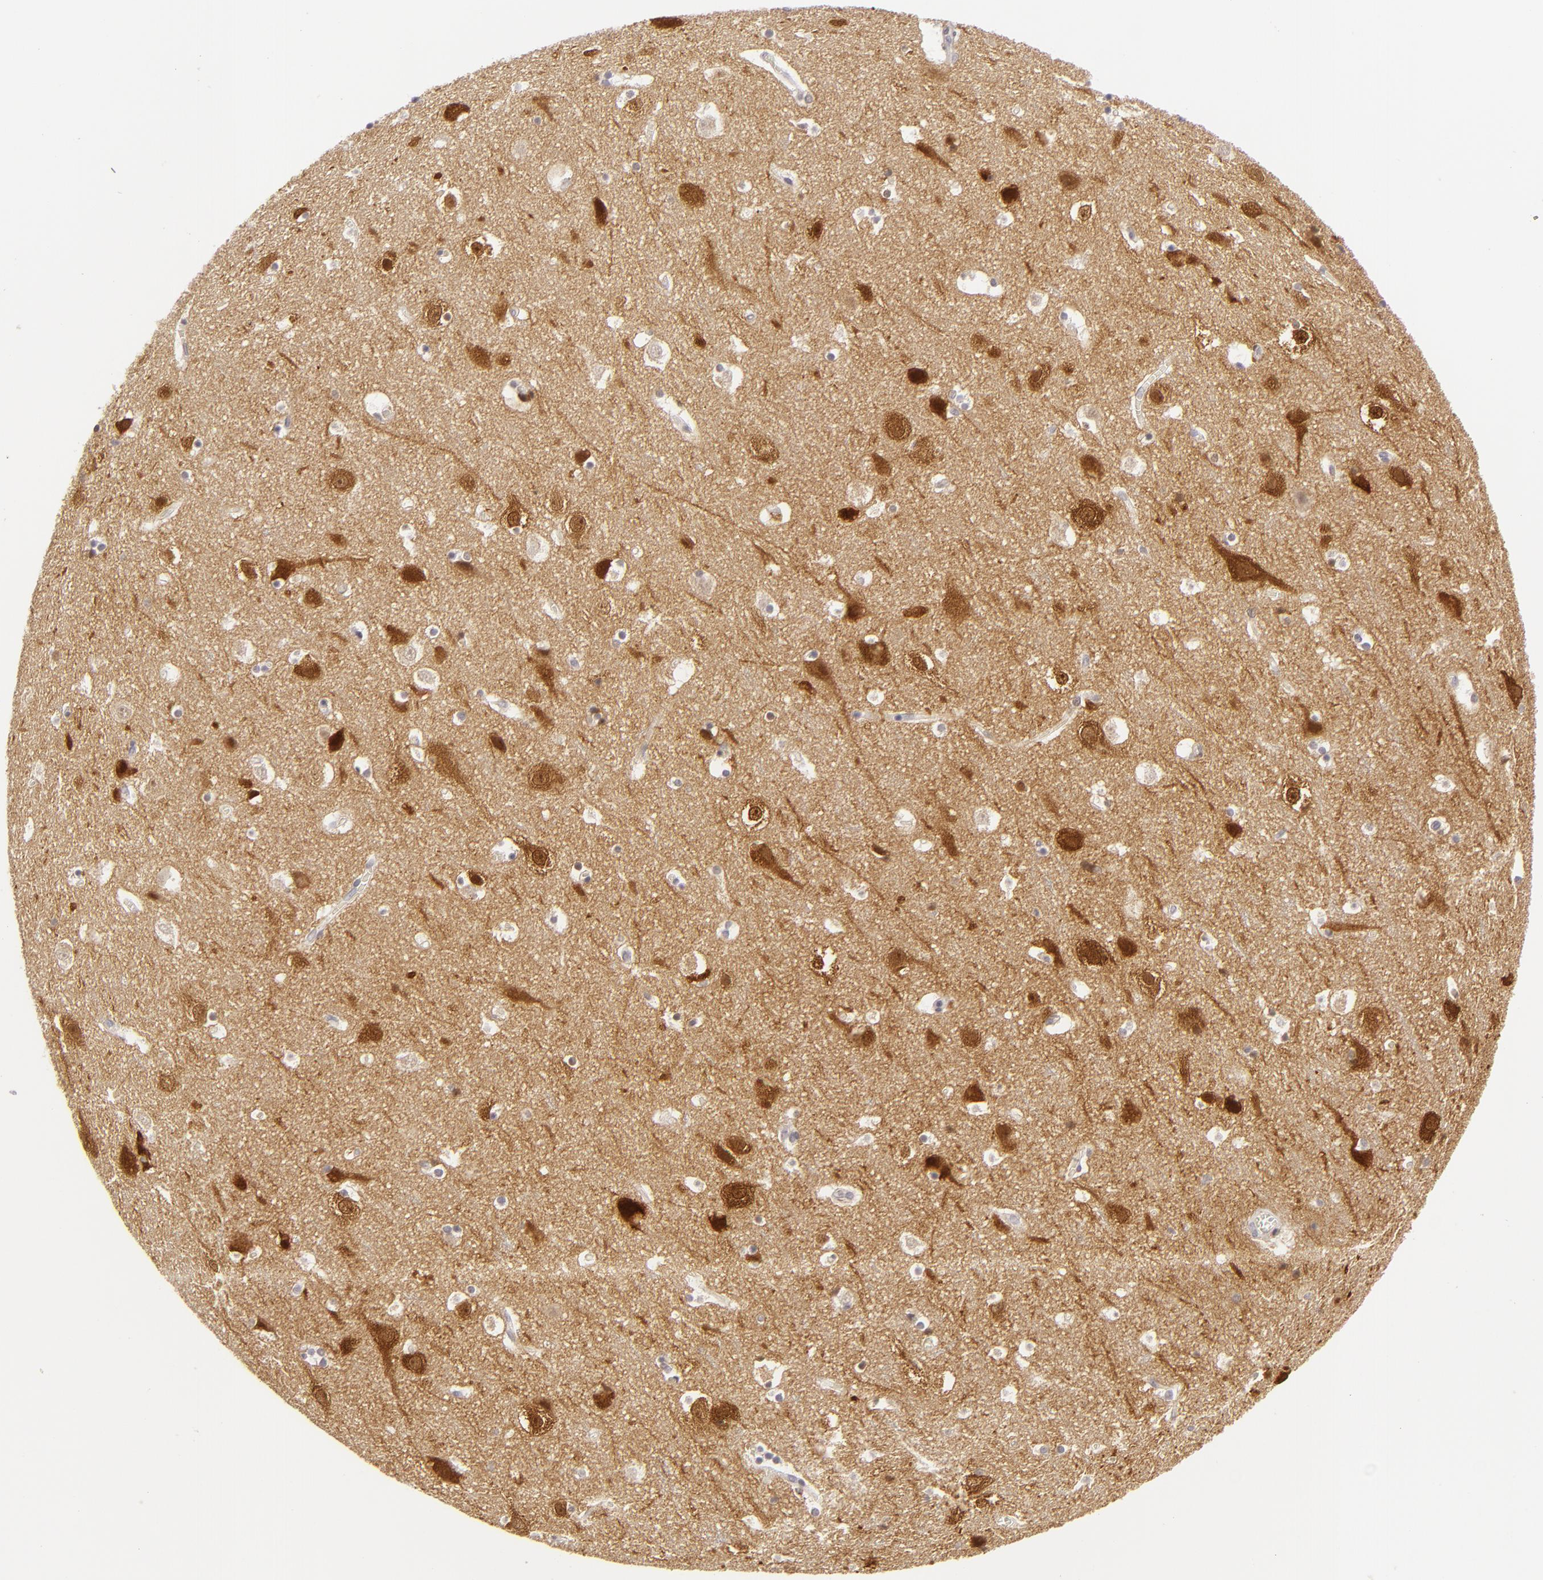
{"staining": {"intensity": "negative", "quantity": "none", "location": "none"}, "tissue": "cerebral cortex", "cell_type": "Endothelial cells", "image_type": "normal", "snomed": [{"axis": "morphology", "description": "Normal tissue, NOS"}, {"axis": "topography", "description": "Cerebral cortex"}], "caption": "Immunohistochemistry histopathology image of unremarkable cerebral cortex stained for a protein (brown), which shows no staining in endothelial cells. (DAB (3,3'-diaminobenzidine) IHC visualized using brightfield microscopy, high magnification).", "gene": "DLG3", "patient": {"sex": "male", "age": 45}}